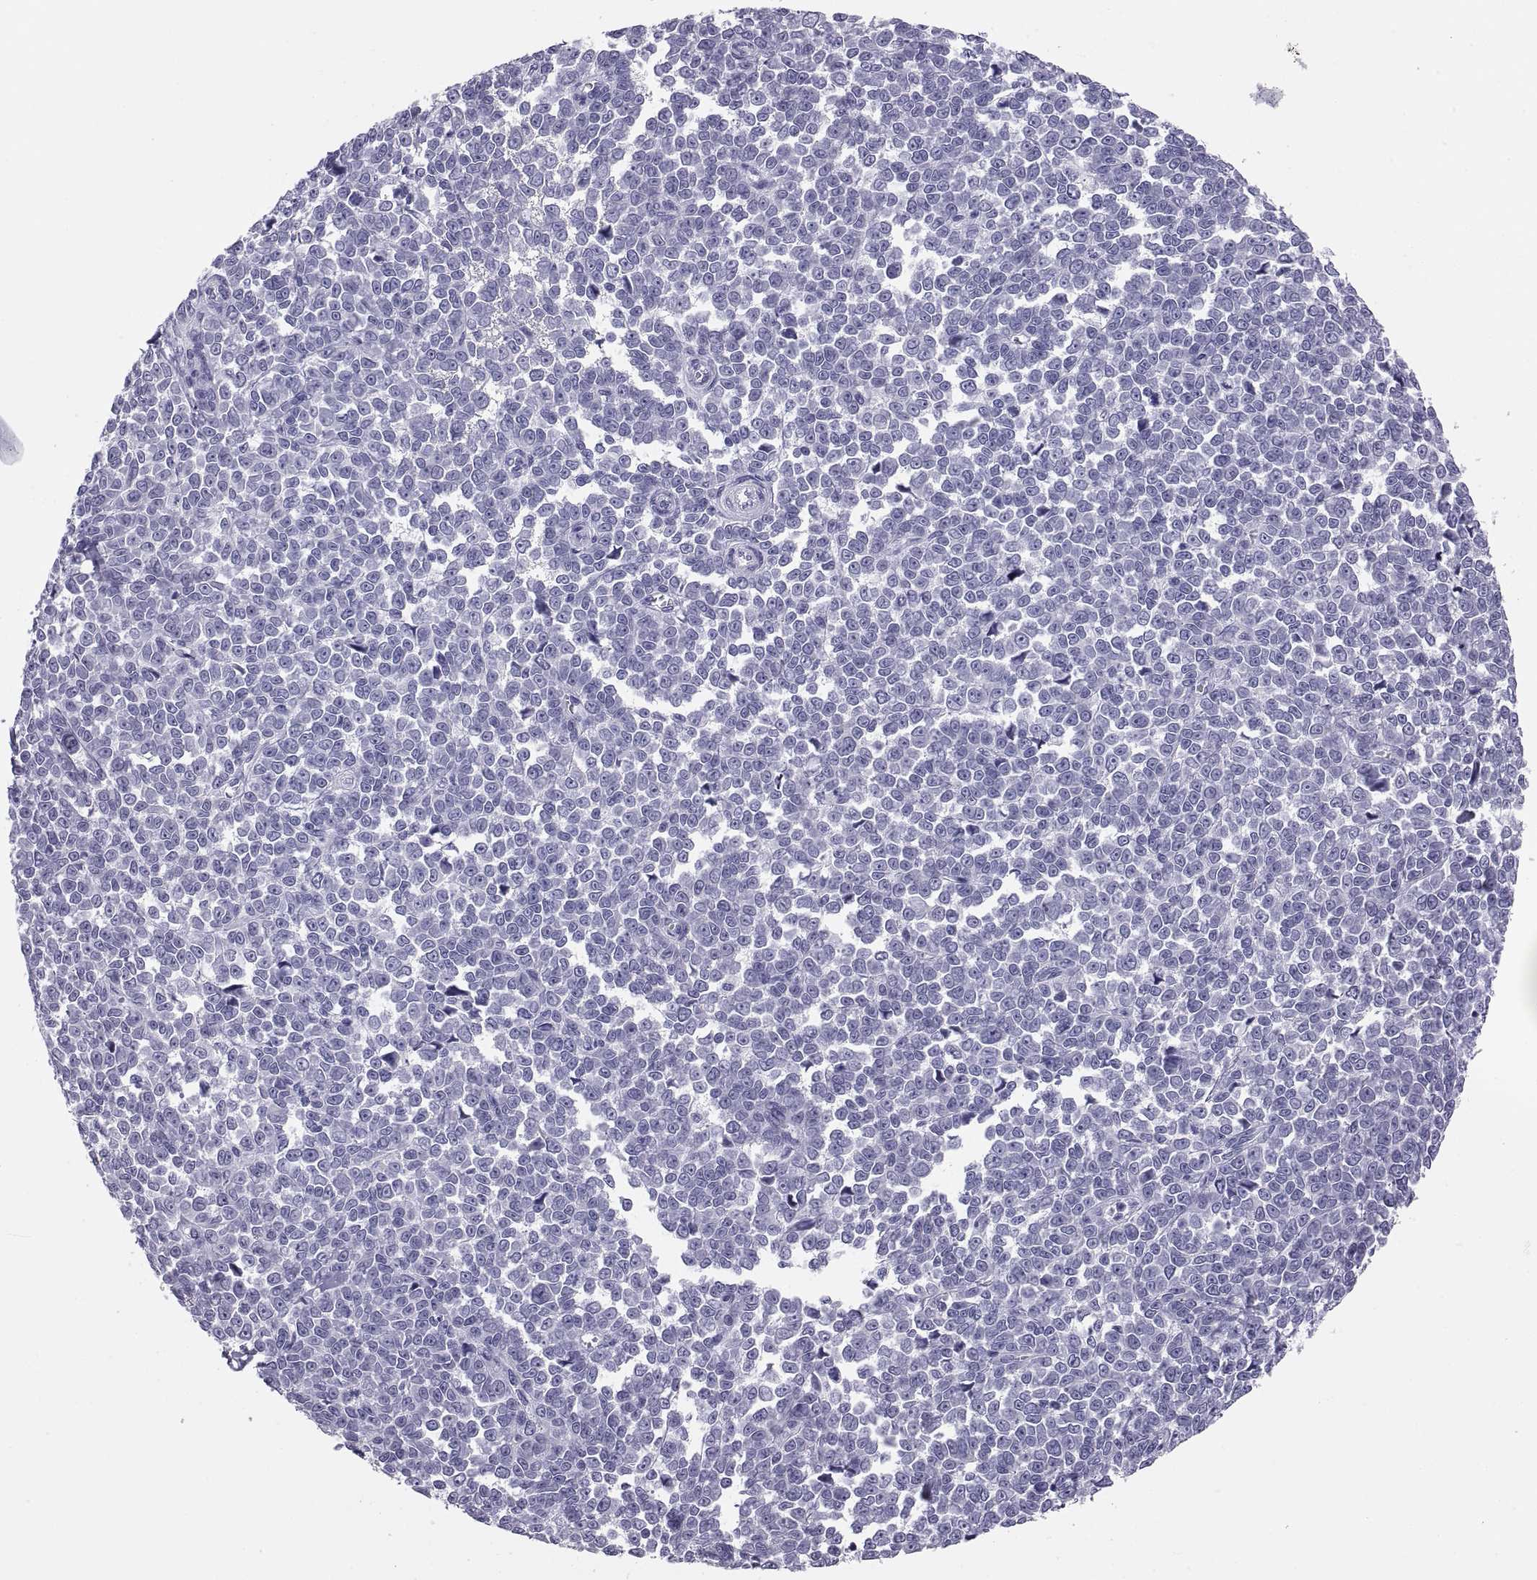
{"staining": {"intensity": "negative", "quantity": "none", "location": "none"}, "tissue": "melanoma", "cell_type": "Tumor cells", "image_type": "cancer", "snomed": [{"axis": "morphology", "description": "Malignant melanoma, NOS"}, {"axis": "topography", "description": "Skin"}], "caption": "DAB (3,3'-diaminobenzidine) immunohistochemical staining of human malignant melanoma exhibits no significant expression in tumor cells.", "gene": "PAX2", "patient": {"sex": "female", "age": 95}}